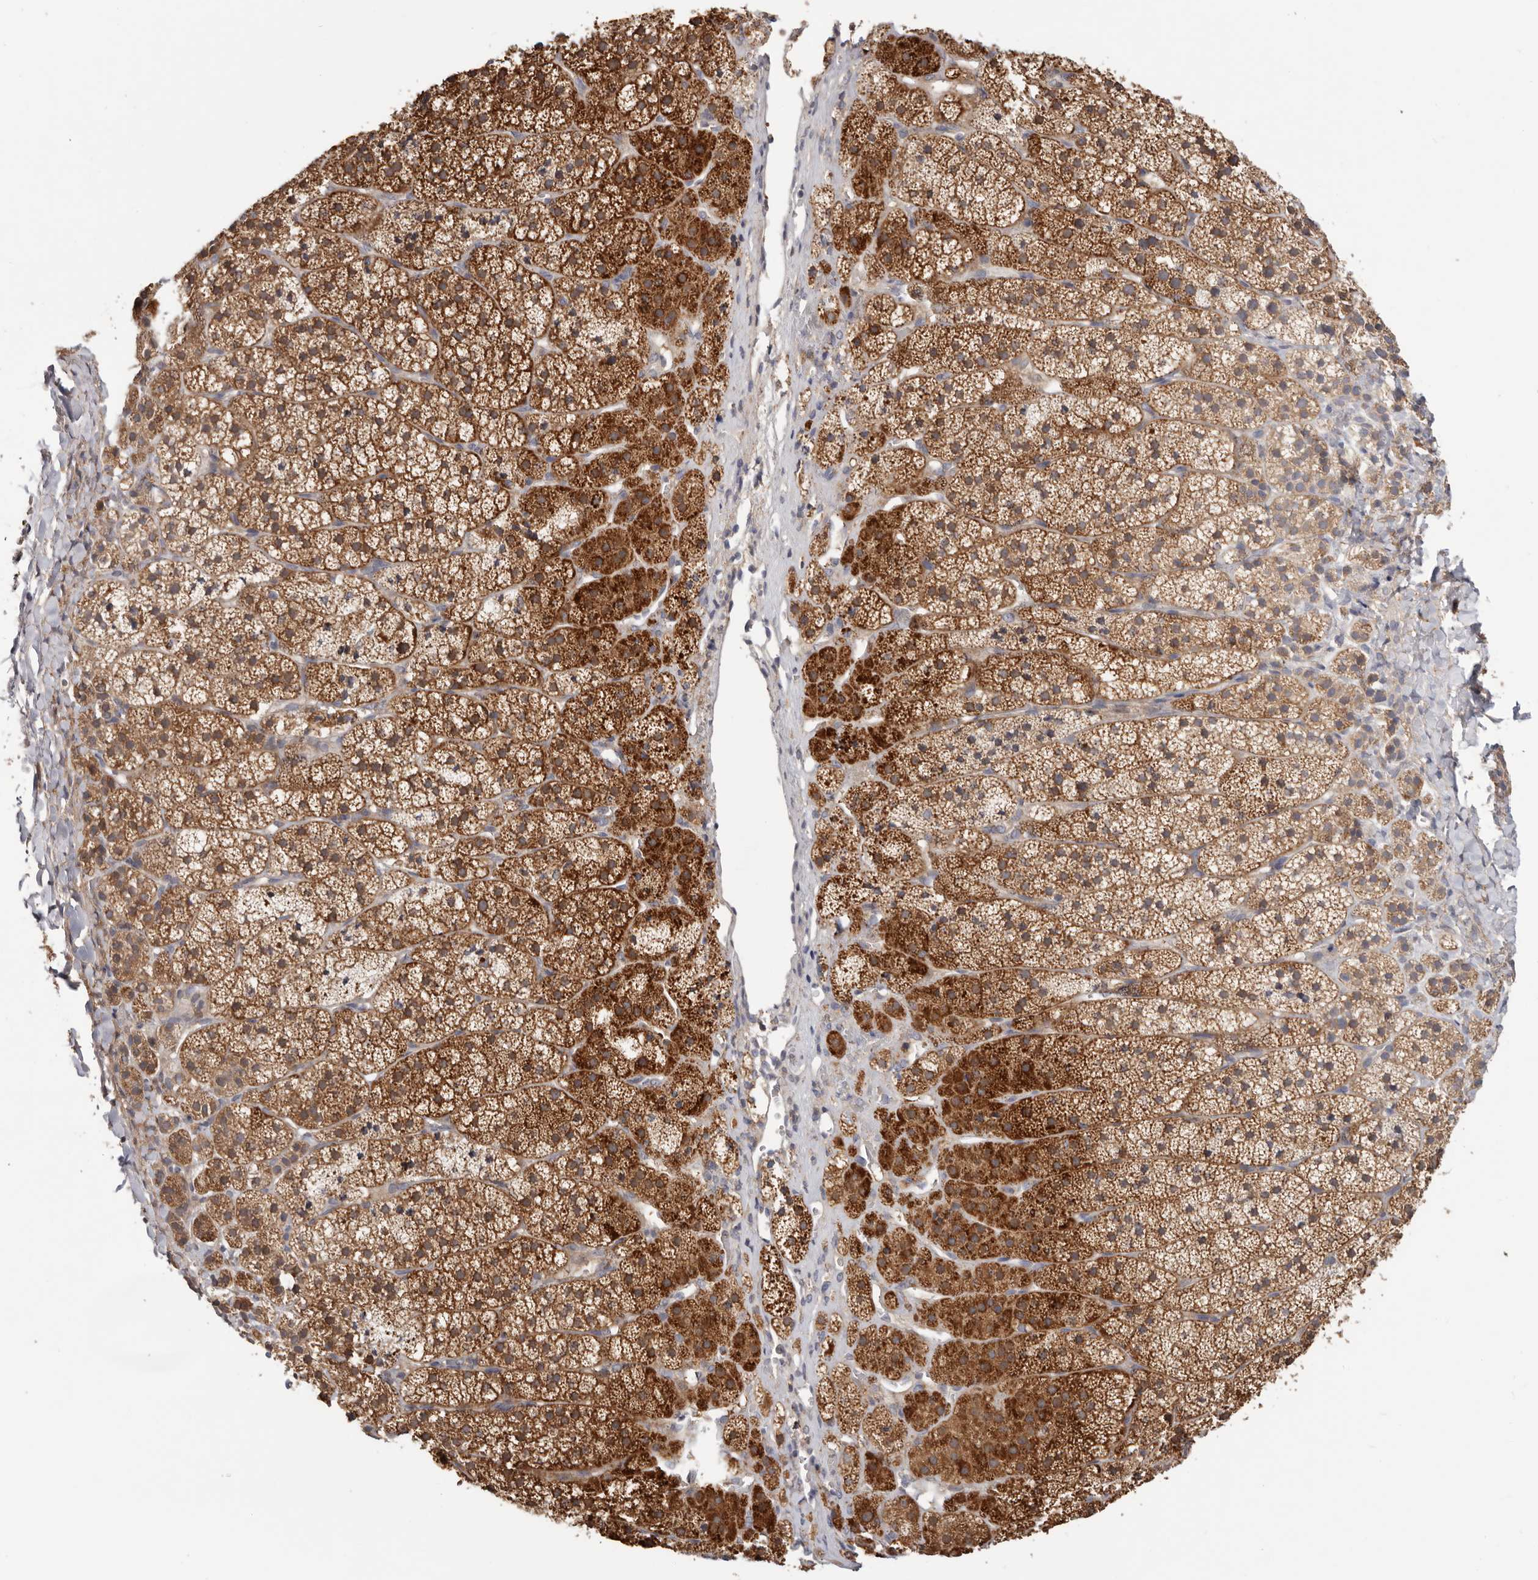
{"staining": {"intensity": "strong", "quantity": "25%-75%", "location": "cytoplasmic/membranous"}, "tissue": "adrenal gland", "cell_type": "Glandular cells", "image_type": "normal", "snomed": [{"axis": "morphology", "description": "Normal tissue, NOS"}, {"axis": "topography", "description": "Adrenal gland"}], "caption": "Immunohistochemistry of benign human adrenal gland displays high levels of strong cytoplasmic/membranous positivity in about 25%-75% of glandular cells. Ihc stains the protein of interest in brown and the nuclei are stained blue.", "gene": "LRP6", "patient": {"sex": "female", "age": 44}}